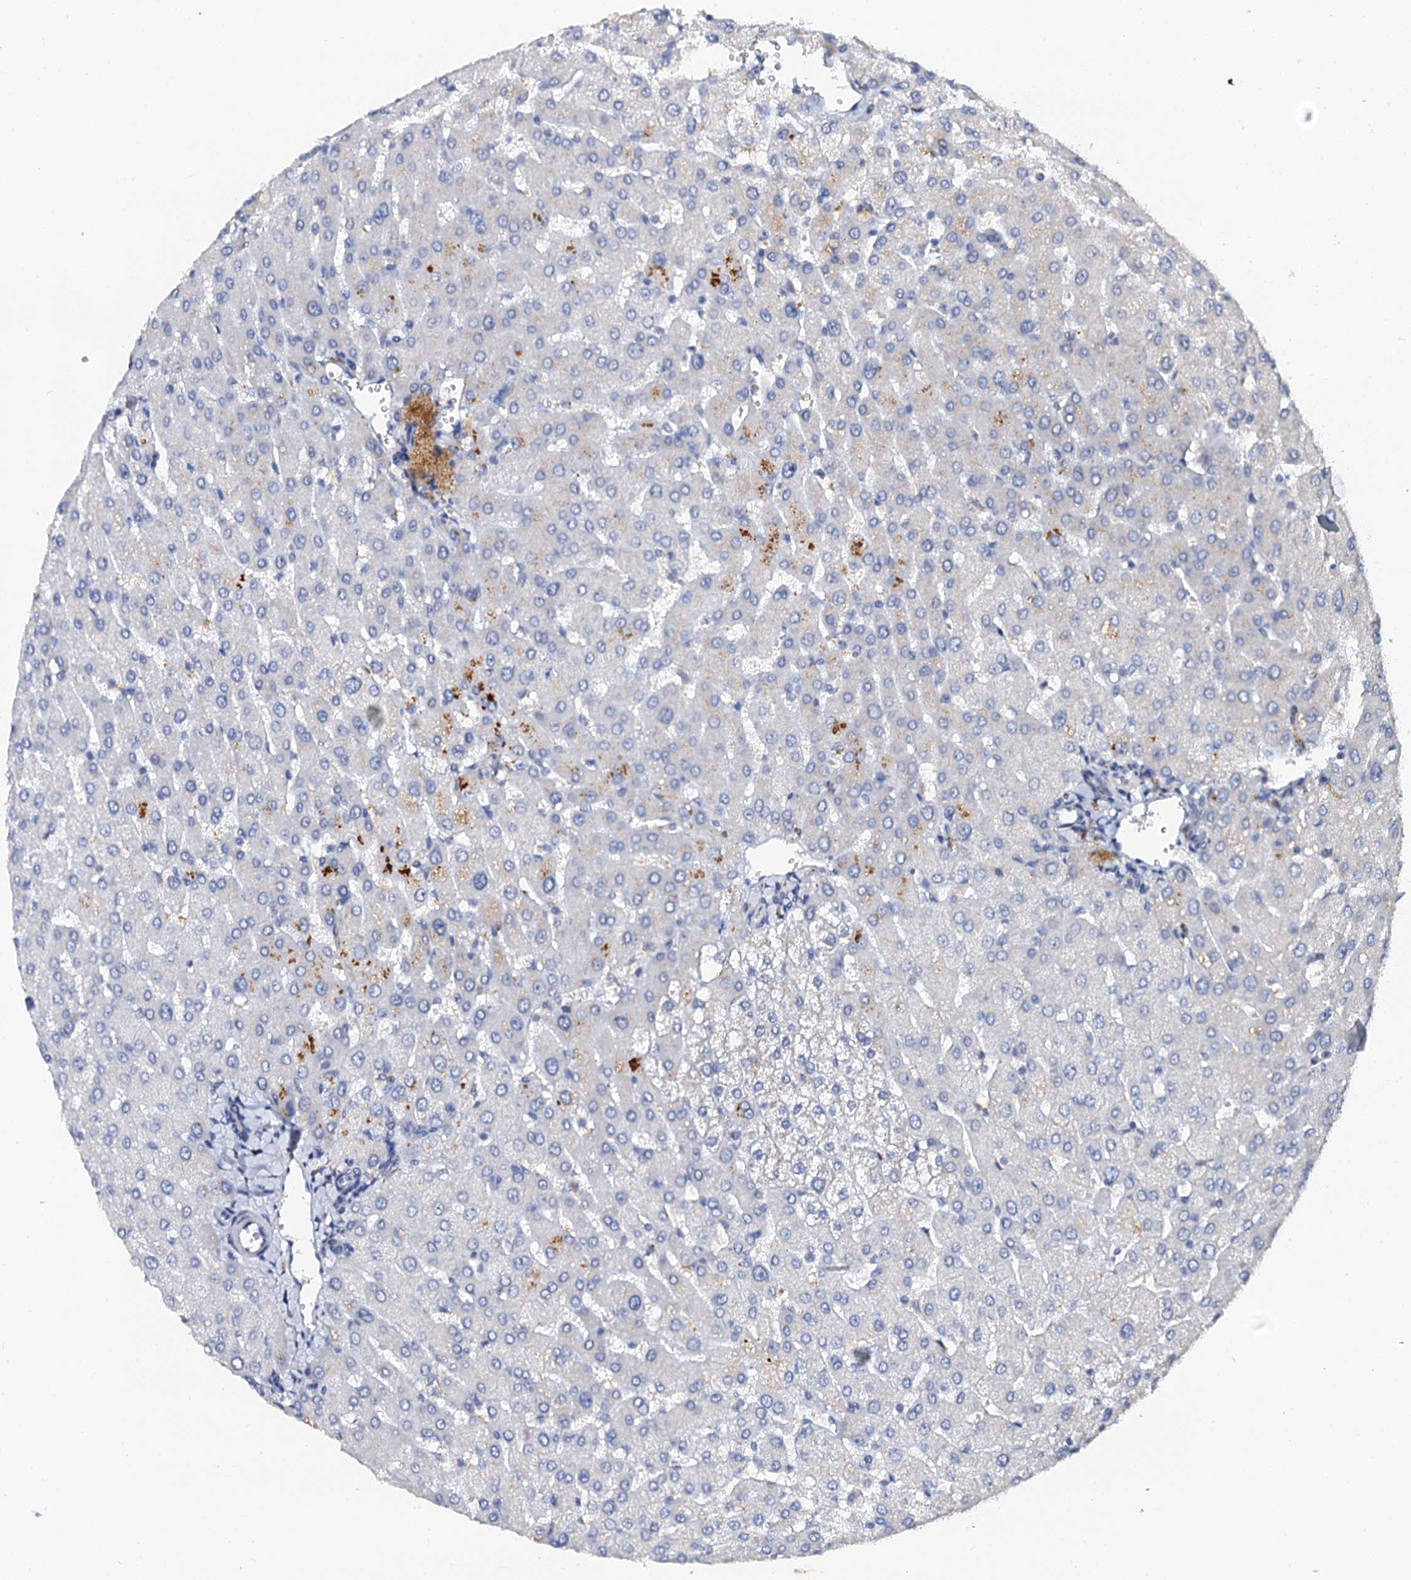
{"staining": {"intensity": "negative", "quantity": "none", "location": "none"}, "tissue": "liver", "cell_type": "Cholangiocytes", "image_type": "normal", "snomed": [{"axis": "morphology", "description": "Normal tissue, NOS"}, {"axis": "topography", "description": "Liver"}], "caption": "Cholangiocytes show no significant expression in normal liver. The staining is performed using DAB (3,3'-diaminobenzidine) brown chromogen with nuclei counter-stained in using hematoxylin.", "gene": "NALF1", "patient": {"sex": "male", "age": 55}}